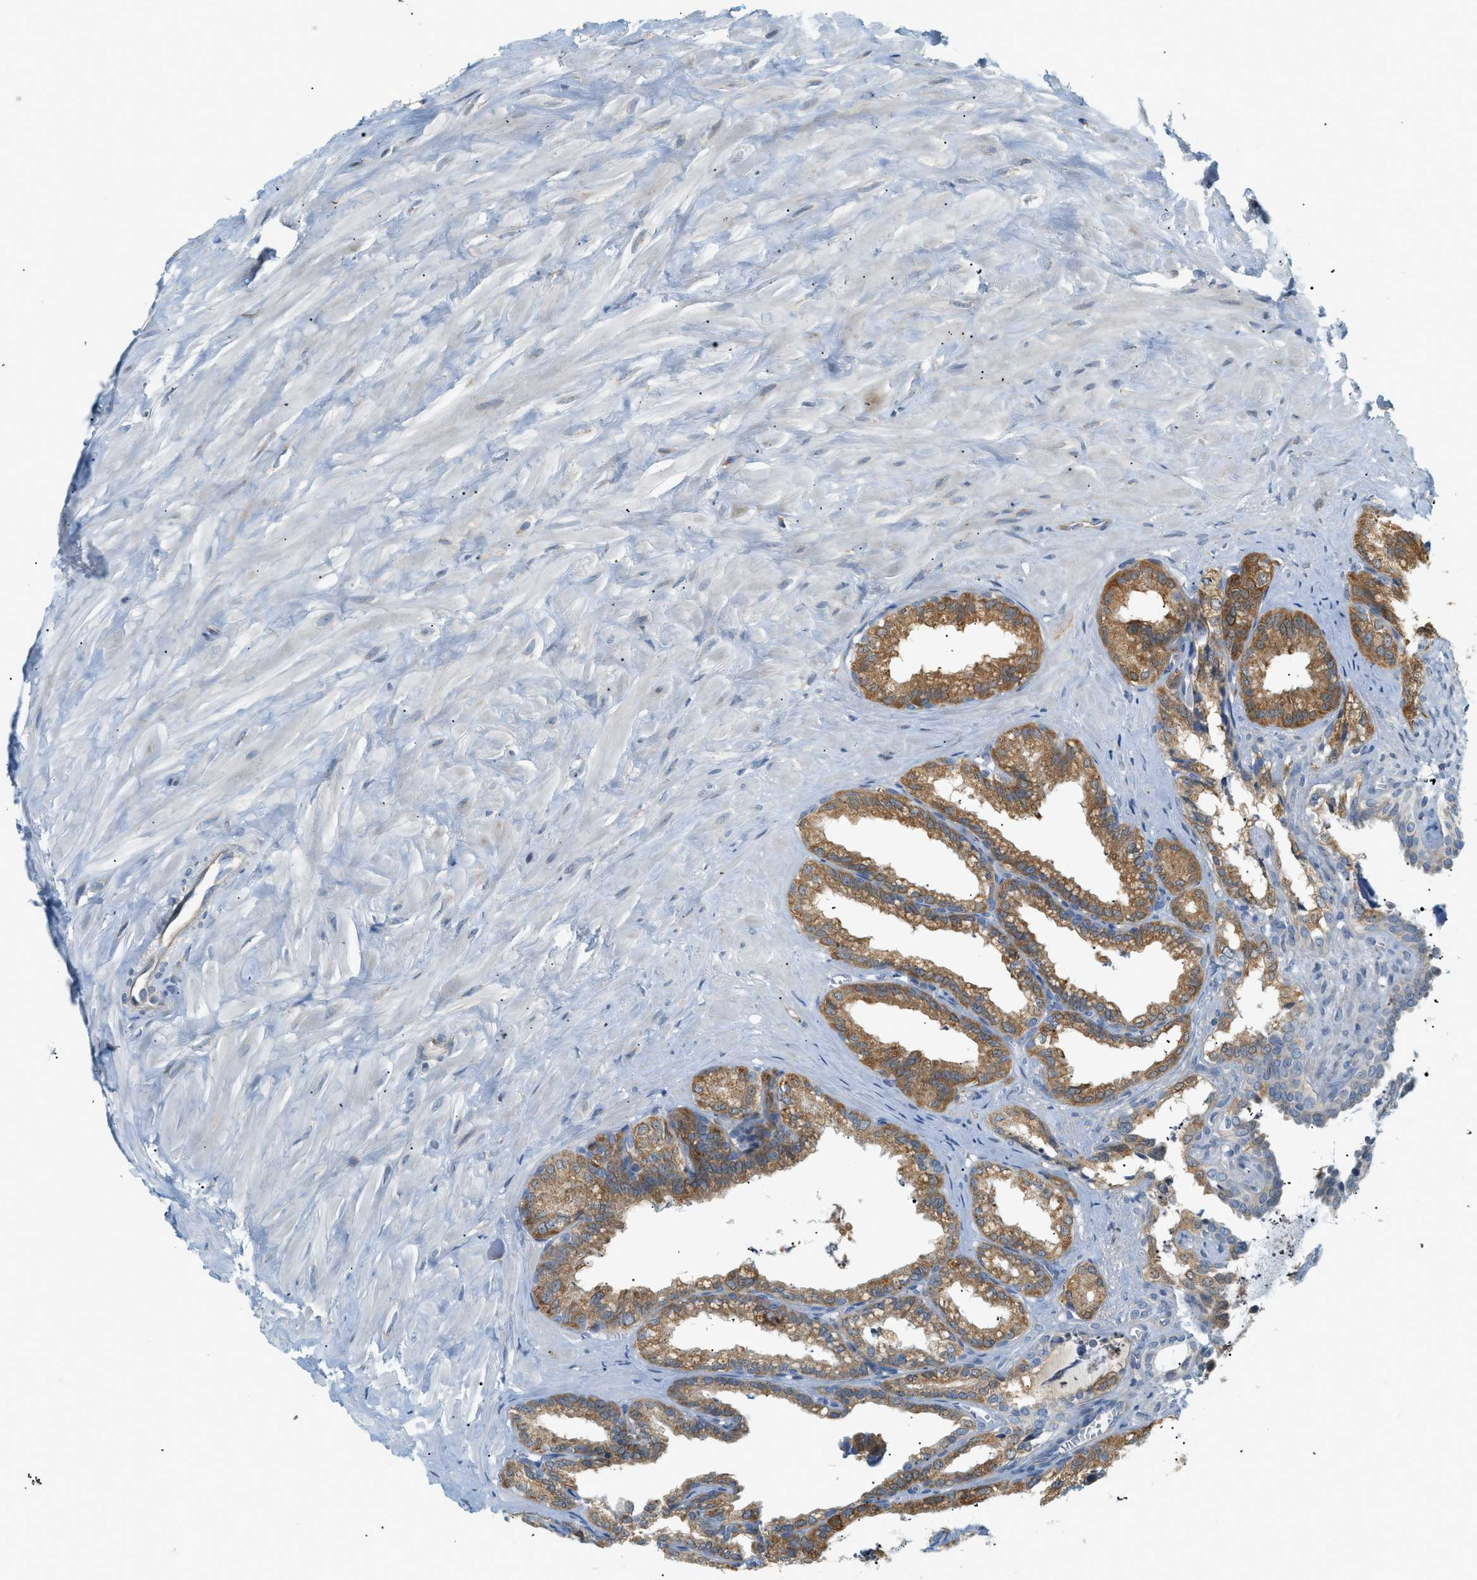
{"staining": {"intensity": "moderate", "quantity": ">75%", "location": "cytoplasmic/membranous"}, "tissue": "seminal vesicle", "cell_type": "Glandular cells", "image_type": "normal", "snomed": [{"axis": "morphology", "description": "Normal tissue, NOS"}, {"axis": "topography", "description": "Seminal veicle"}], "caption": "Immunohistochemical staining of benign seminal vesicle demonstrates >75% levels of moderate cytoplasmic/membranous protein staining in about >75% of glandular cells. (IHC, brightfield microscopy, high magnification).", "gene": "PIGG", "patient": {"sex": "male", "age": 64}}